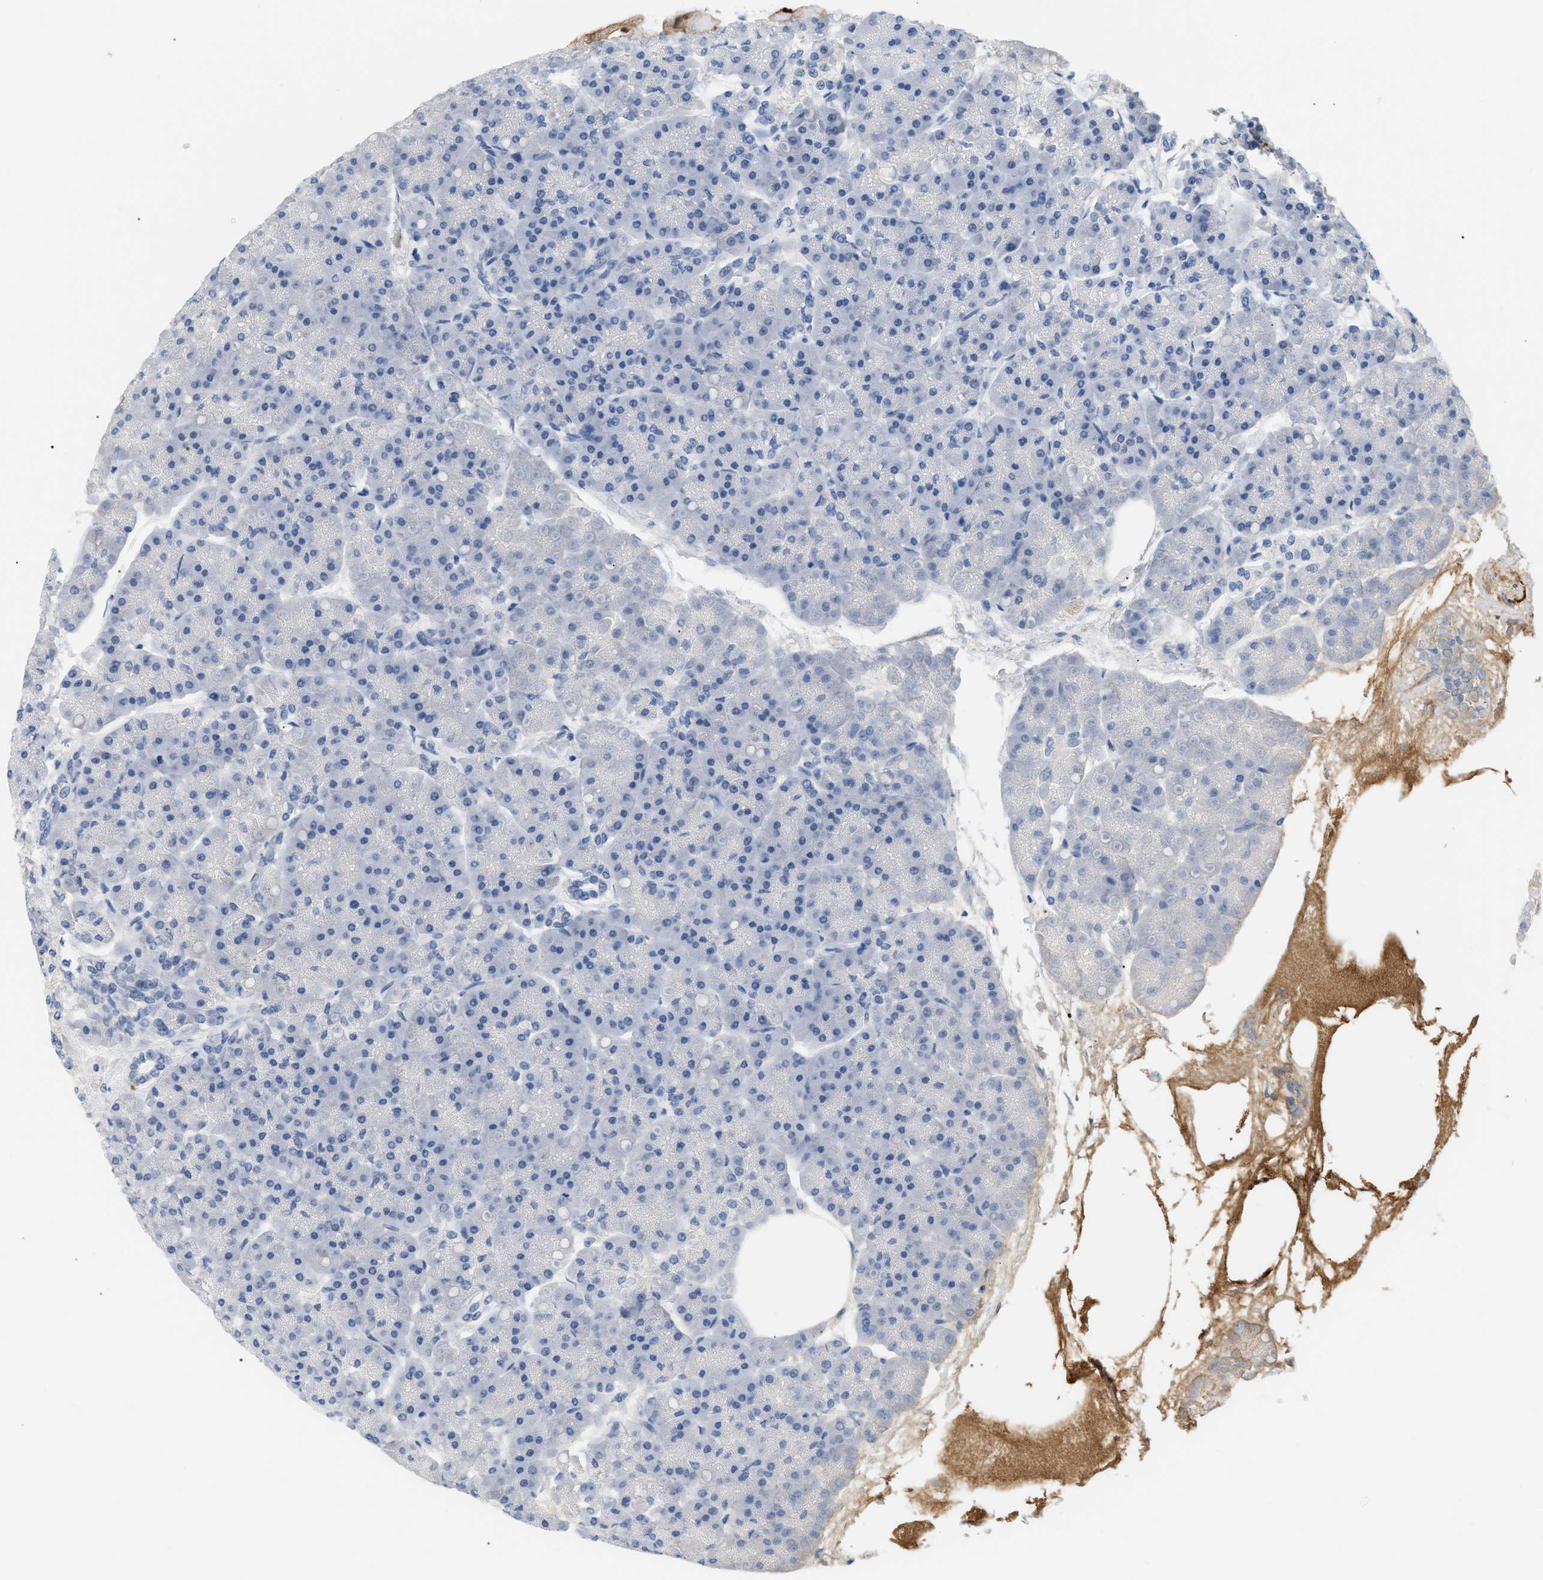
{"staining": {"intensity": "negative", "quantity": "none", "location": "none"}, "tissue": "pancreas", "cell_type": "Exocrine glandular cells", "image_type": "normal", "snomed": [{"axis": "morphology", "description": "Normal tissue, NOS"}, {"axis": "topography", "description": "Pancreas"}], "caption": "A high-resolution micrograph shows immunohistochemistry (IHC) staining of benign pancreas, which demonstrates no significant staining in exocrine glandular cells.", "gene": "CFH", "patient": {"sex": "female", "age": 70}}